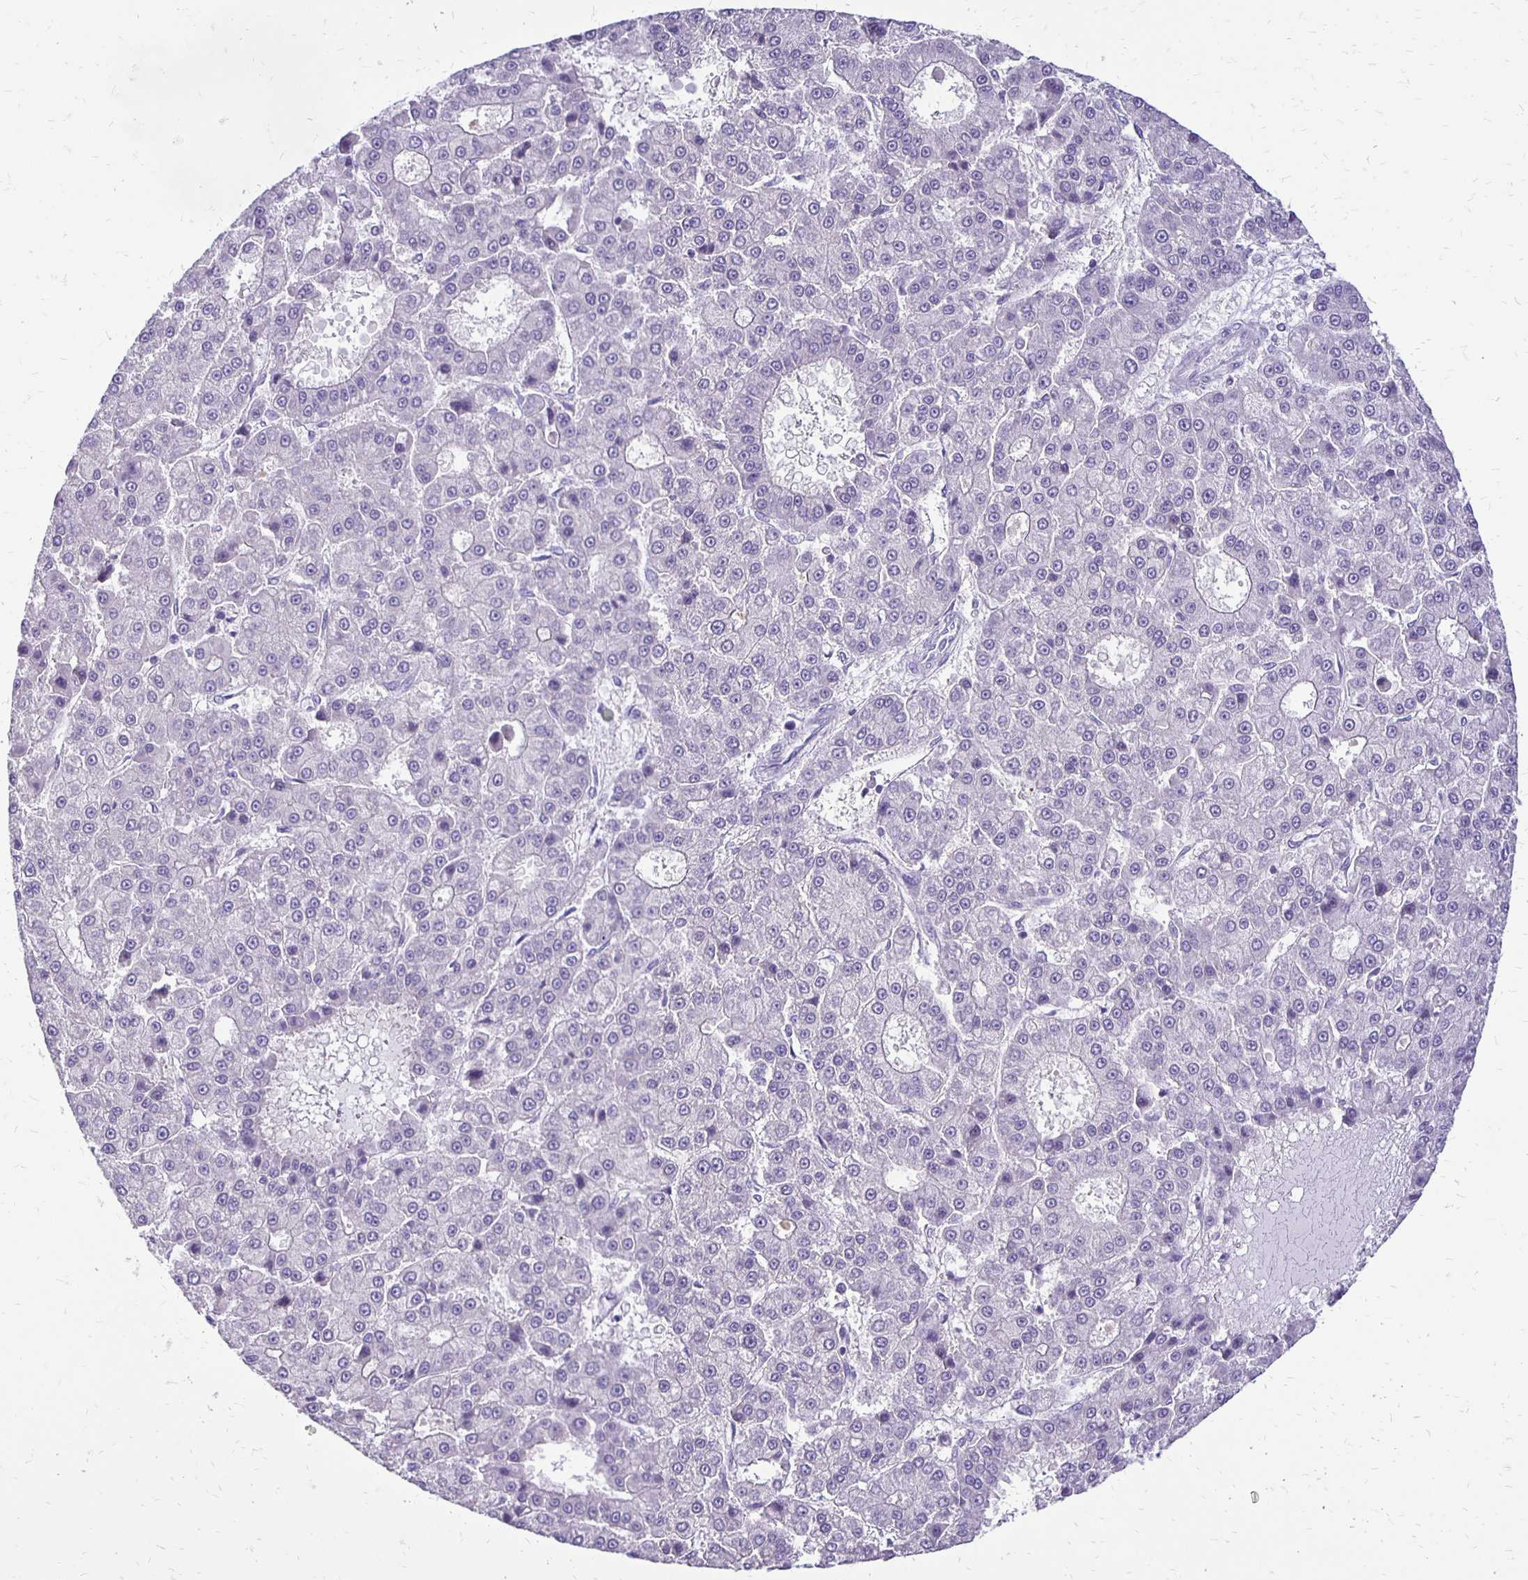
{"staining": {"intensity": "negative", "quantity": "none", "location": "none"}, "tissue": "liver cancer", "cell_type": "Tumor cells", "image_type": "cancer", "snomed": [{"axis": "morphology", "description": "Carcinoma, Hepatocellular, NOS"}, {"axis": "topography", "description": "Liver"}], "caption": "Liver cancer (hepatocellular carcinoma) was stained to show a protein in brown. There is no significant expression in tumor cells.", "gene": "ANKRD45", "patient": {"sex": "male", "age": 70}}